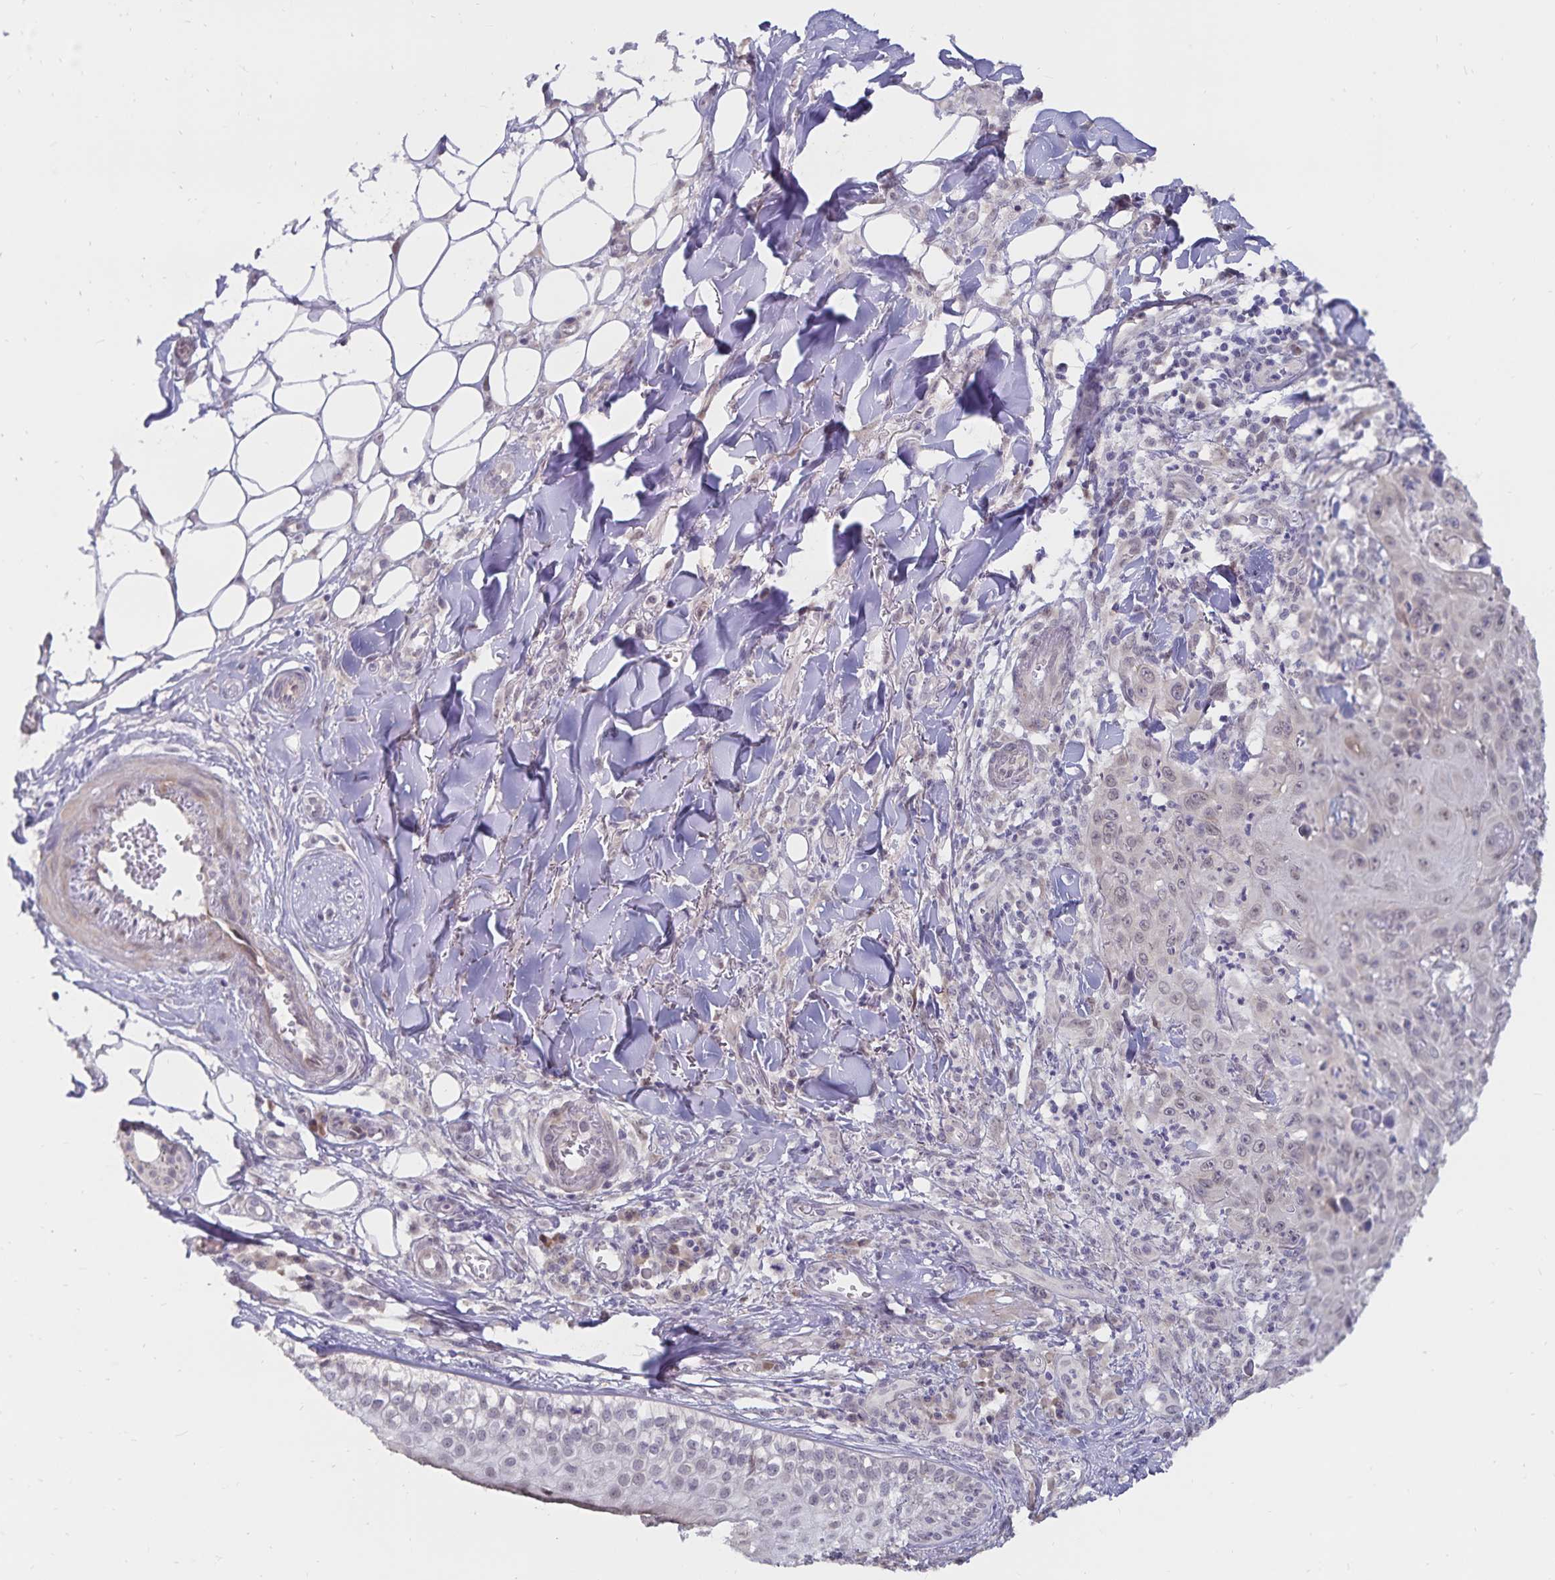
{"staining": {"intensity": "weak", "quantity": "<25%", "location": "nuclear"}, "tissue": "skin cancer", "cell_type": "Tumor cells", "image_type": "cancer", "snomed": [{"axis": "morphology", "description": "Squamous cell carcinoma, NOS"}, {"axis": "topography", "description": "Skin"}], "caption": "High power microscopy photomicrograph of an immunohistochemistry (IHC) image of skin cancer, revealing no significant staining in tumor cells. (DAB (3,3'-diaminobenzidine) immunohistochemistry (IHC) with hematoxylin counter stain).", "gene": "ATP2A2", "patient": {"sex": "male", "age": 75}}